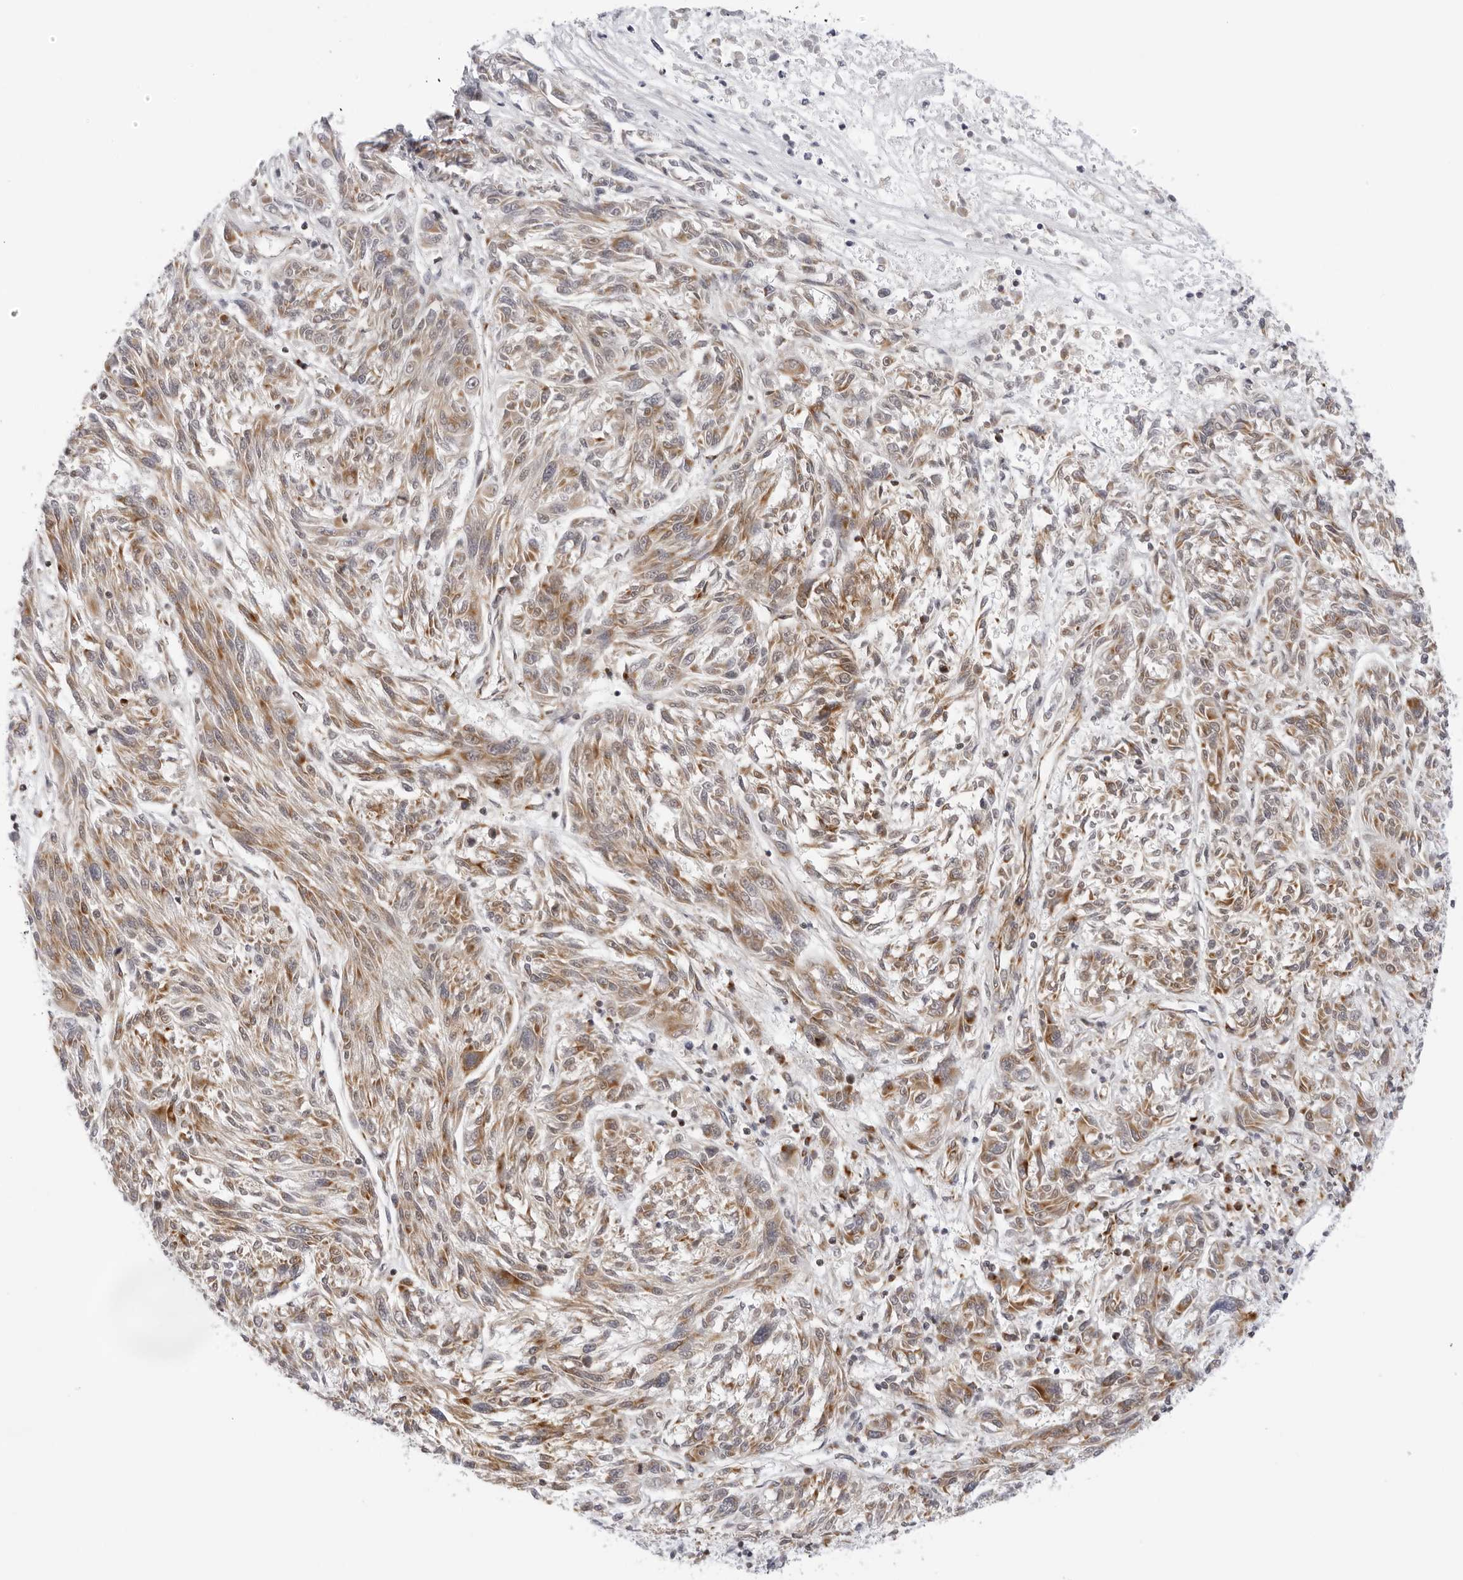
{"staining": {"intensity": "moderate", "quantity": ">75%", "location": "cytoplasmic/membranous"}, "tissue": "melanoma", "cell_type": "Tumor cells", "image_type": "cancer", "snomed": [{"axis": "morphology", "description": "Malignant melanoma, NOS"}, {"axis": "topography", "description": "Skin"}], "caption": "This micrograph exhibits immunohistochemistry staining of melanoma, with medium moderate cytoplasmic/membranous staining in approximately >75% of tumor cells.", "gene": "CIART", "patient": {"sex": "male", "age": 53}}